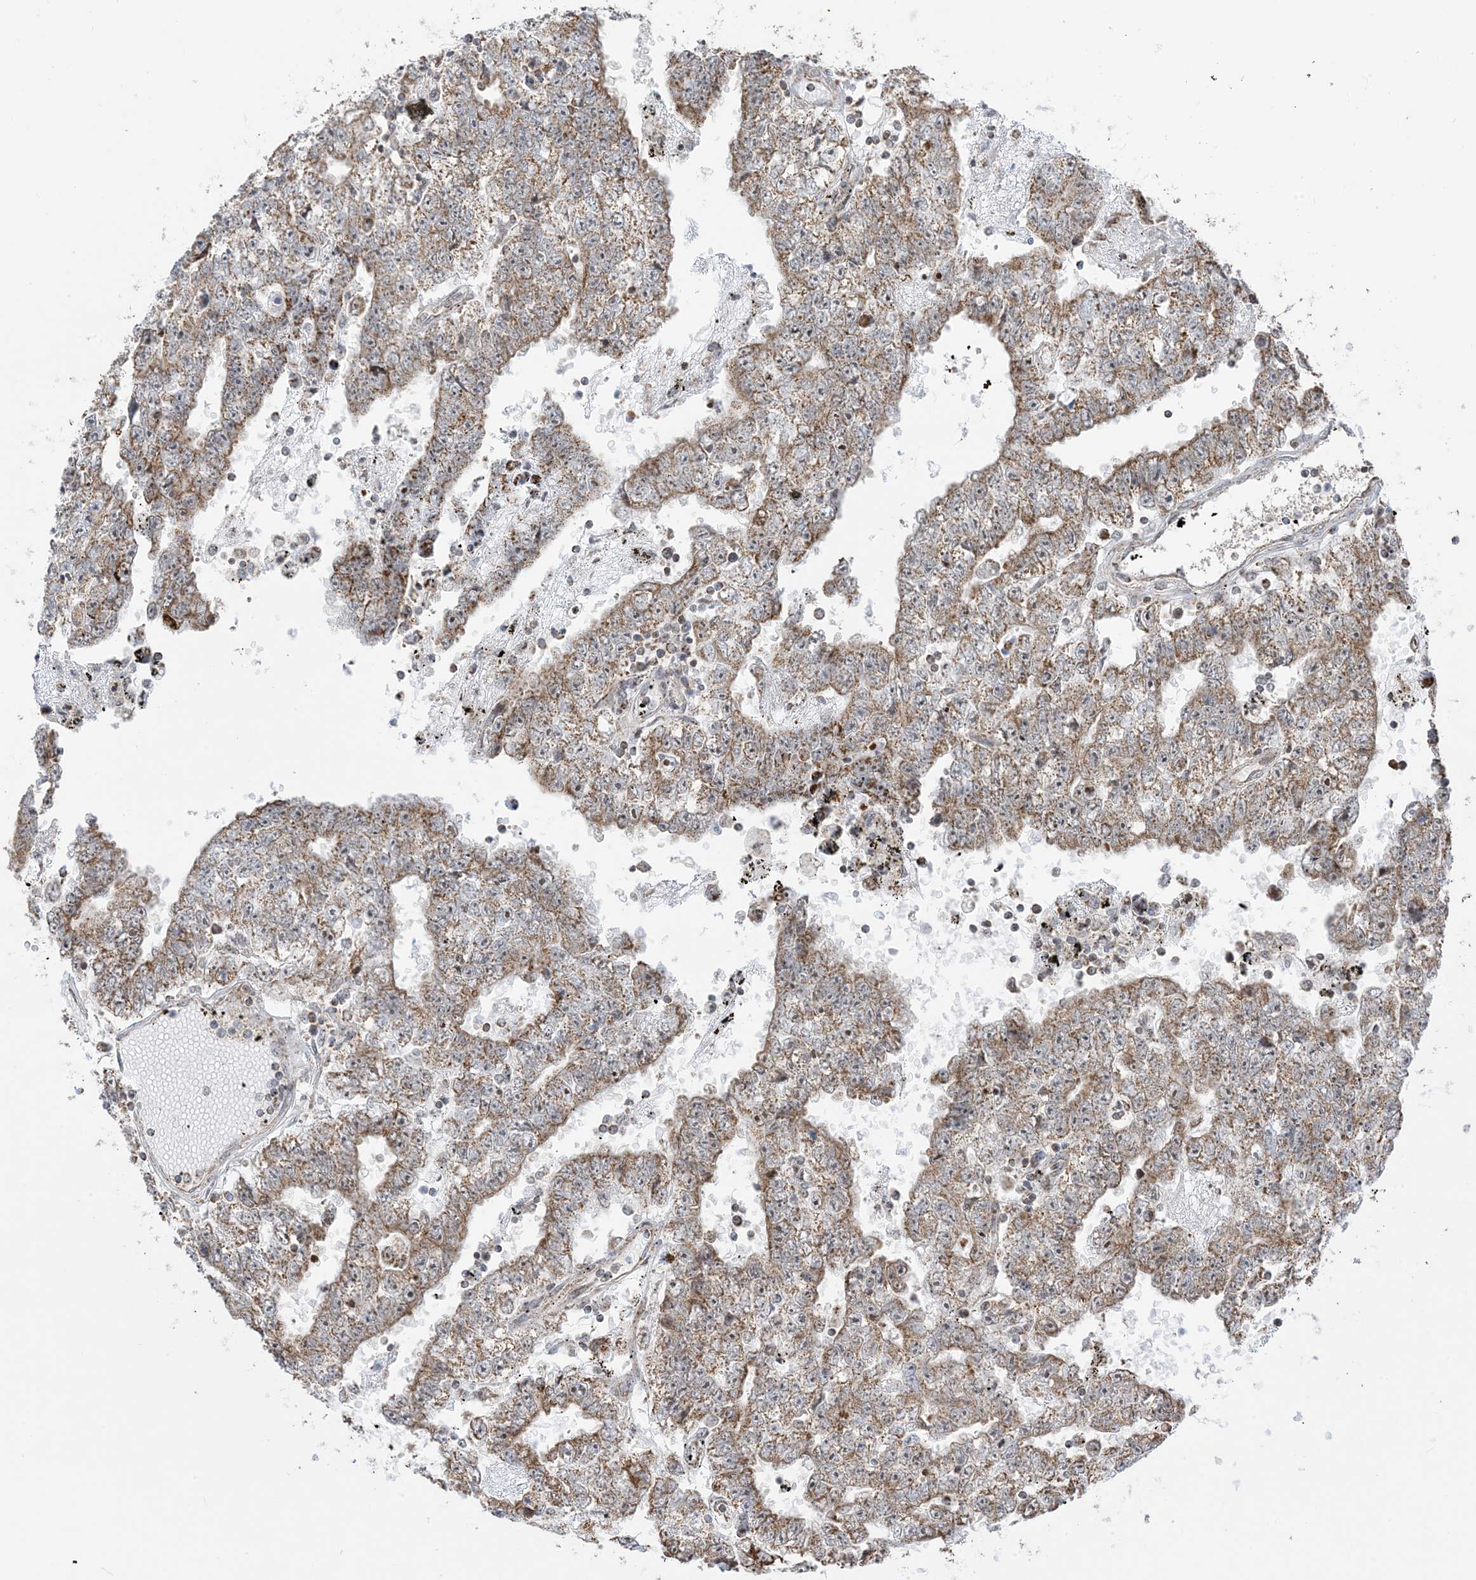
{"staining": {"intensity": "moderate", "quantity": ">75%", "location": "cytoplasmic/membranous"}, "tissue": "testis cancer", "cell_type": "Tumor cells", "image_type": "cancer", "snomed": [{"axis": "morphology", "description": "Carcinoma, Embryonal, NOS"}, {"axis": "topography", "description": "Testis"}], "caption": "Immunohistochemical staining of human embryonal carcinoma (testis) displays medium levels of moderate cytoplasmic/membranous expression in about >75% of tumor cells.", "gene": "MAPKBP1", "patient": {"sex": "male", "age": 25}}